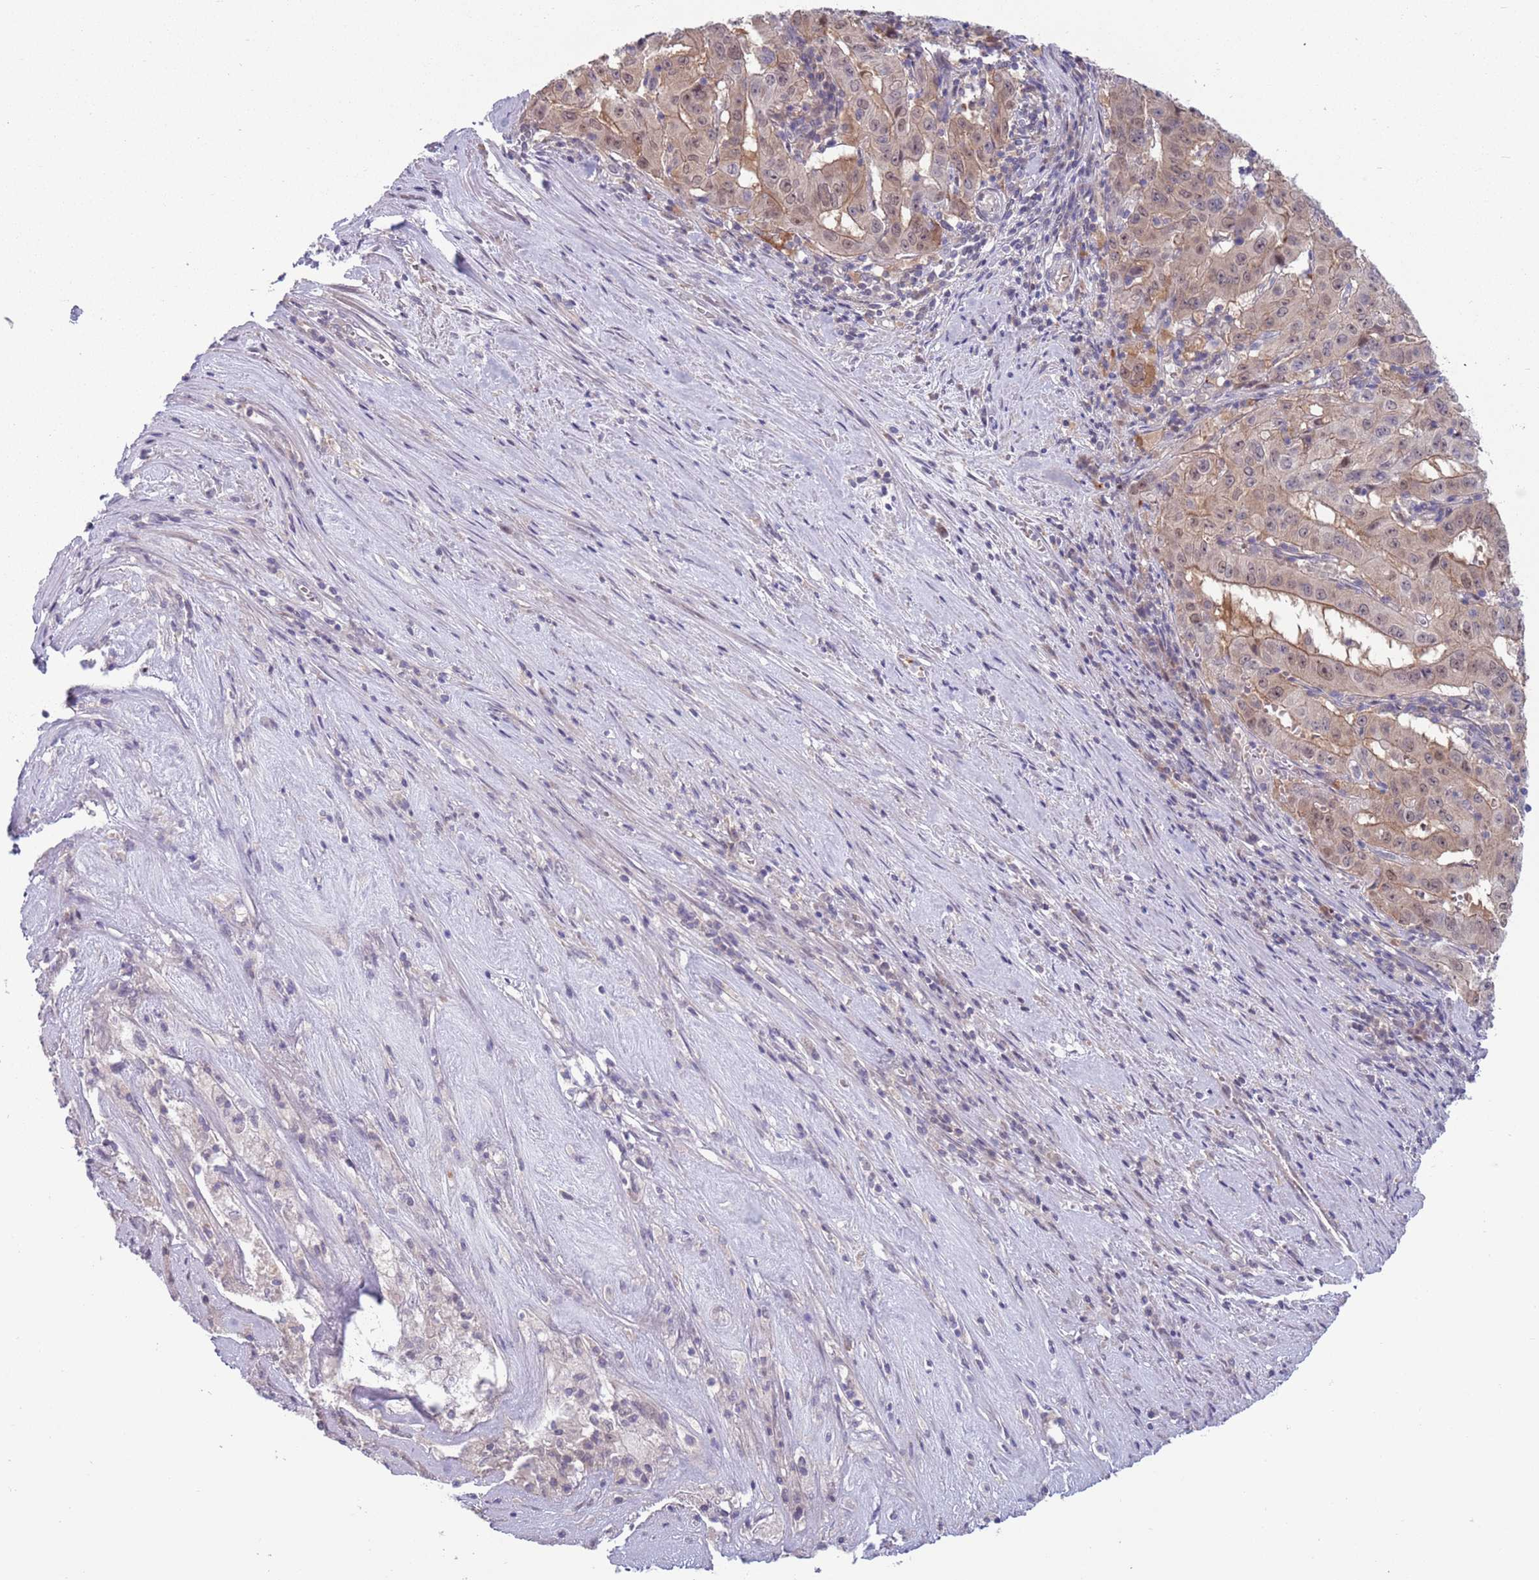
{"staining": {"intensity": "weak", "quantity": "<25%", "location": "cytoplasmic/membranous,nuclear"}, "tissue": "pancreatic cancer", "cell_type": "Tumor cells", "image_type": "cancer", "snomed": [{"axis": "morphology", "description": "Adenocarcinoma, NOS"}, {"axis": "topography", "description": "Pancreas"}], "caption": "Immunohistochemistry of human pancreatic adenocarcinoma reveals no staining in tumor cells.", "gene": "CLNS1A", "patient": {"sex": "male", "age": 63}}